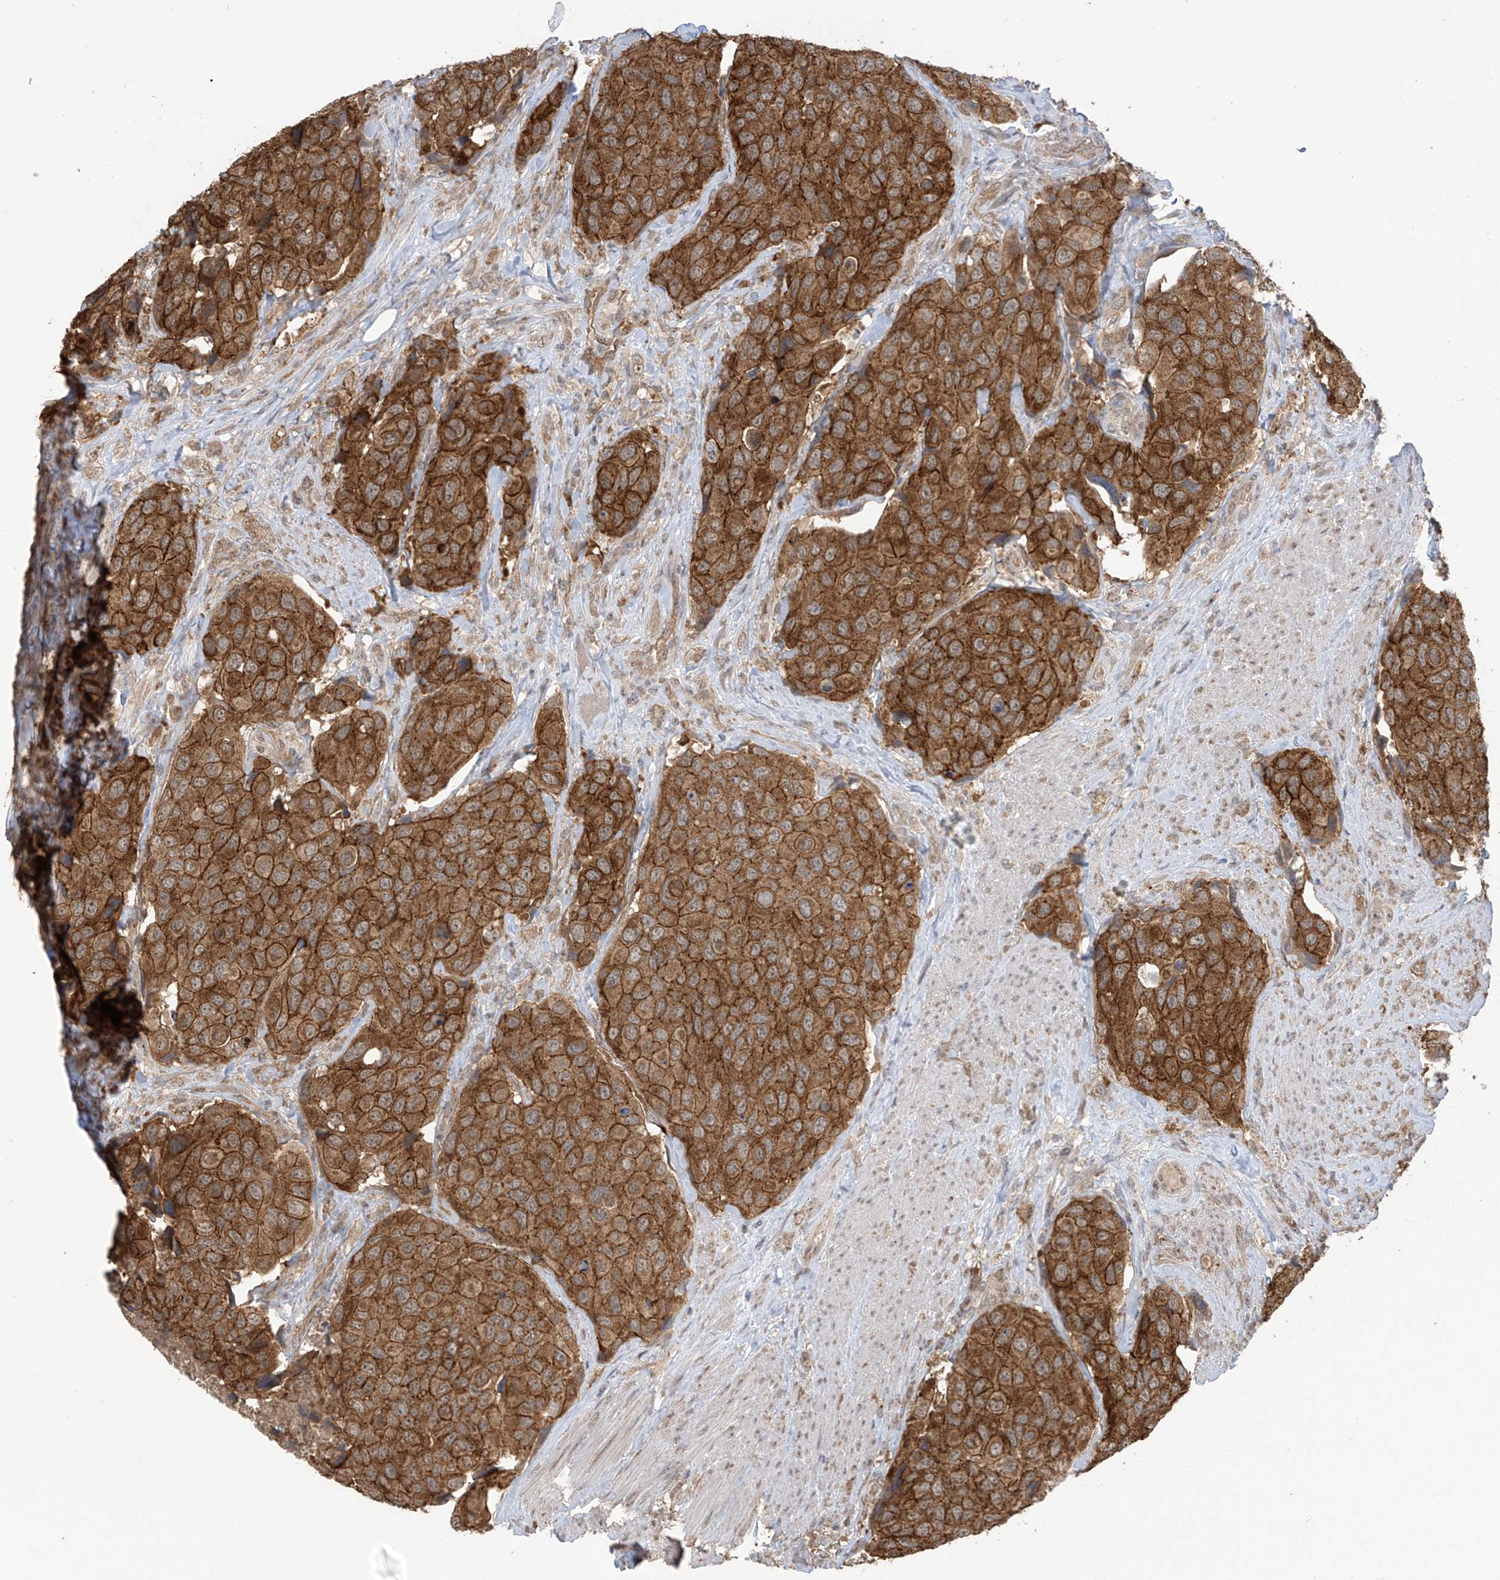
{"staining": {"intensity": "strong", "quantity": ">75%", "location": "cytoplasmic/membranous"}, "tissue": "urothelial cancer", "cell_type": "Tumor cells", "image_type": "cancer", "snomed": [{"axis": "morphology", "description": "Urothelial carcinoma, High grade"}, {"axis": "topography", "description": "Urinary bladder"}], "caption": "Immunohistochemical staining of high-grade urothelial carcinoma exhibits strong cytoplasmic/membranous protein staining in about >75% of tumor cells.", "gene": "KIAA1522", "patient": {"sex": "male", "age": 74}}